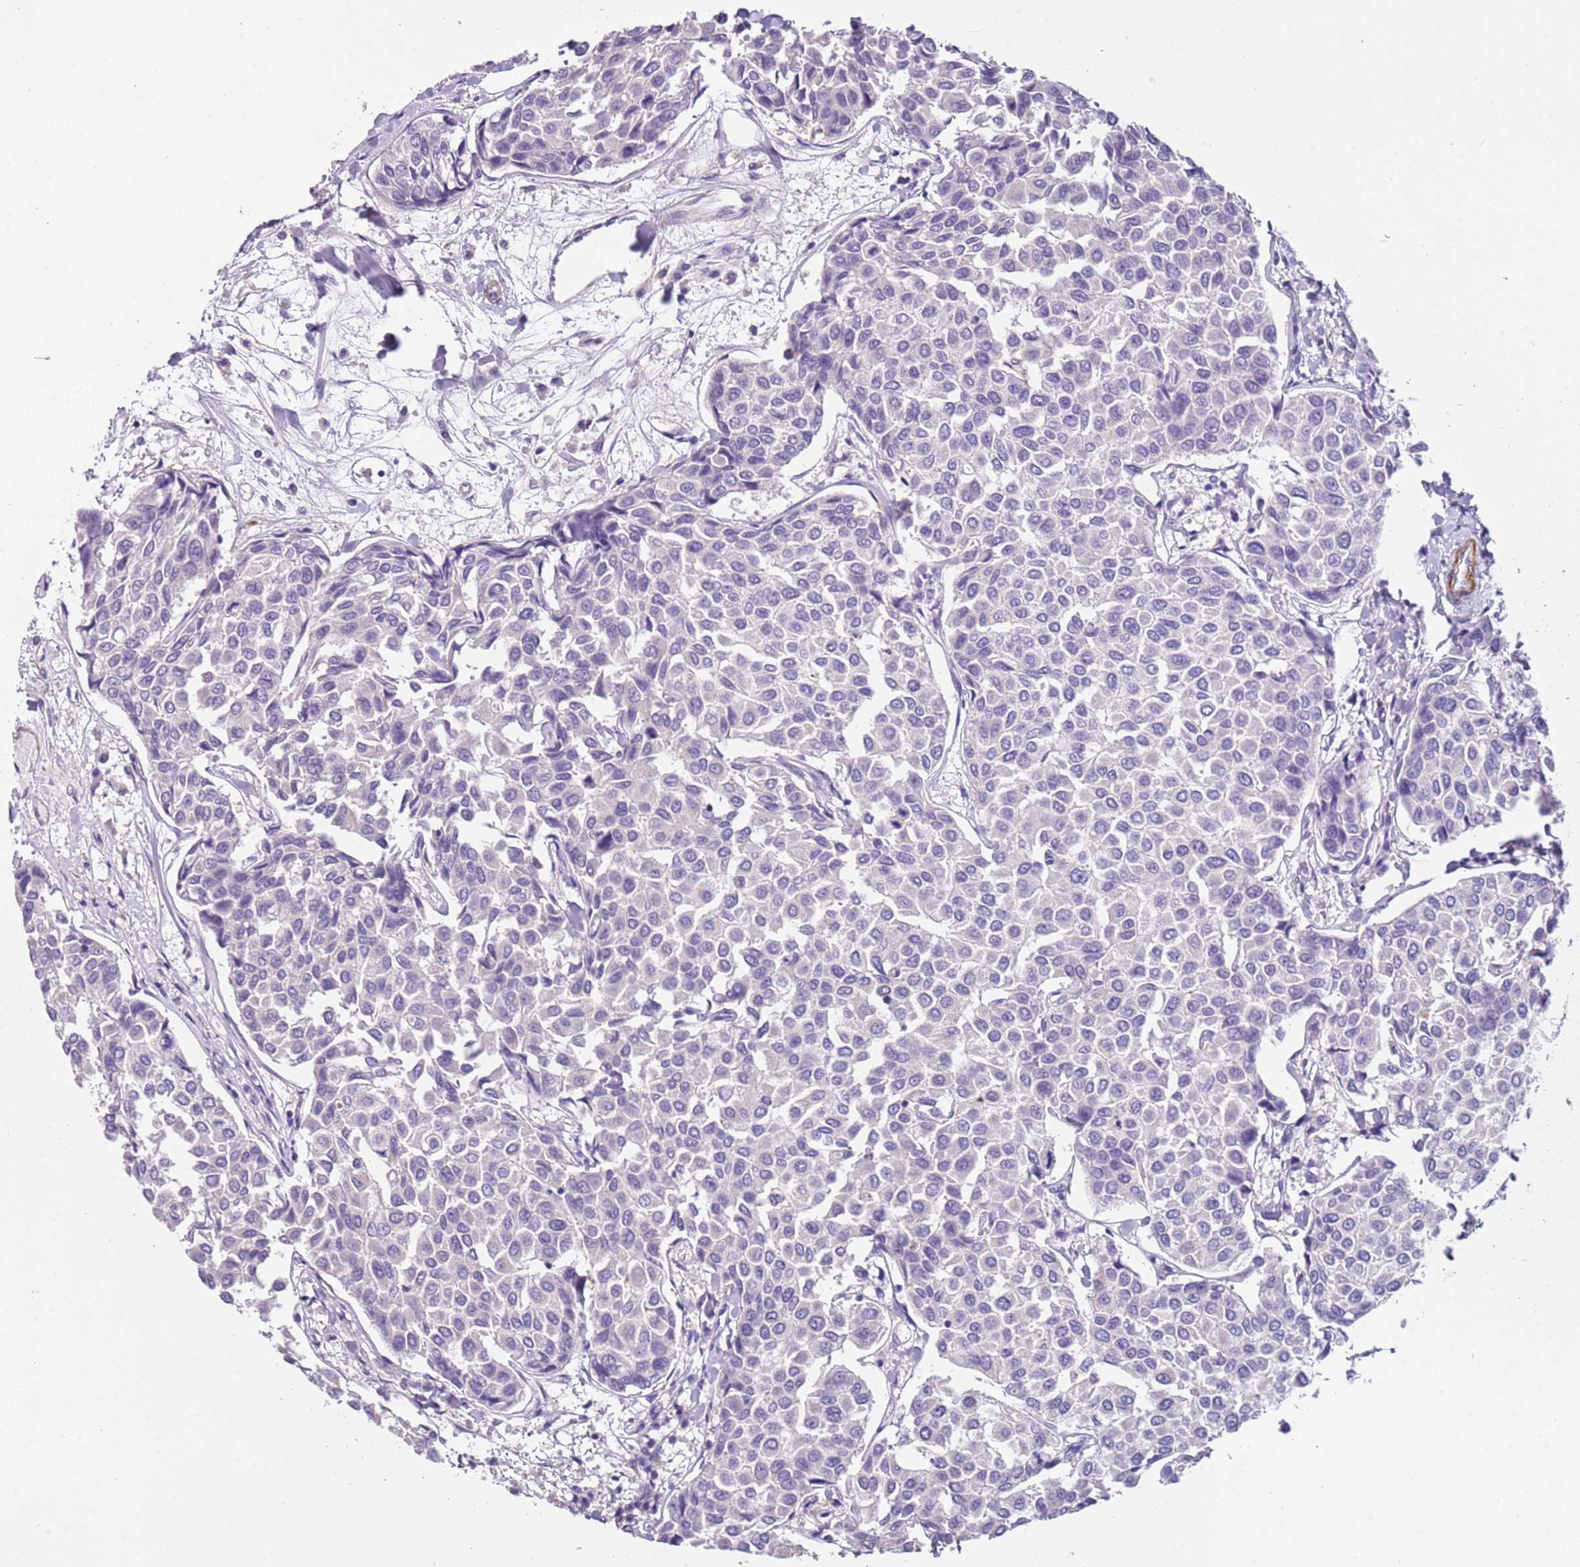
{"staining": {"intensity": "negative", "quantity": "none", "location": "none"}, "tissue": "breast cancer", "cell_type": "Tumor cells", "image_type": "cancer", "snomed": [{"axis": "morphology", "description": "Duct carcinoma"}, {"axis": "topography", "description": "Breast"}], "caption": "Breast invasive ductal carcinoma was stained to show a protein in brown. There is no significant positivity in tumor cells.", "gene": "PCGF2", "patient": {"sex": "female", "age": 55}}